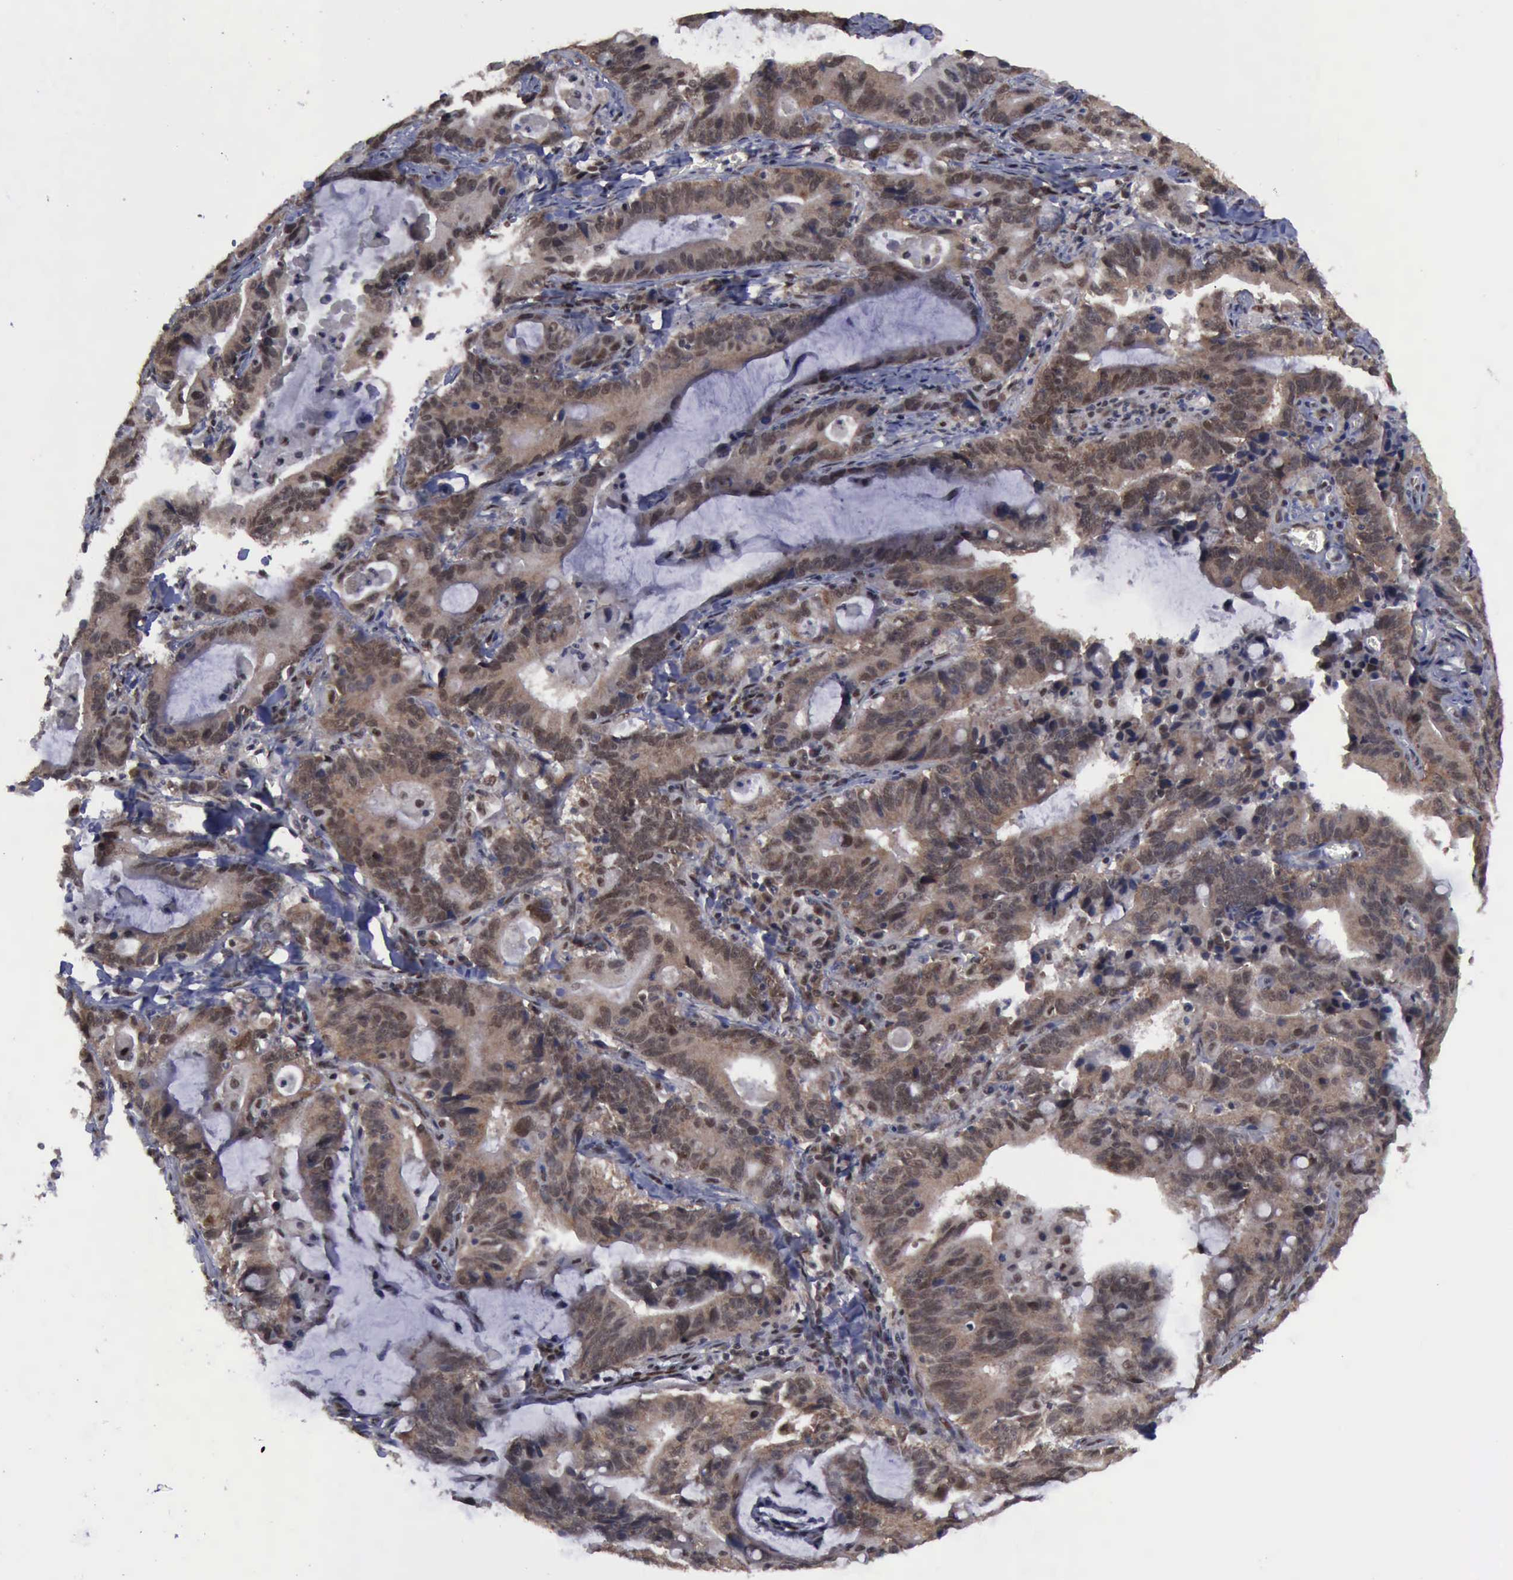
{"staining": {"intensity": "moderate", "quantity": ">75%", "location": "cytoplasmic/membranous,nuclear"}, "tissue": "stomach cancer", "cell_type": "Tumor cells", "image_type": "cancer", "snomed": [{"axis": "morphology", "description": "Adenocarcinoma, NOS"}, {"axis": "topography", "description": "Stomach, upper"}], "caption": "The image reveals a brown stain indicating the presence of a protein in the cytoplasmic/membranous and nuclear of tumor cells in stomach cancer (adenocarcinoma). (brown staining indicates protein expression, while blue staining denotes nuclei).", "gene": "RTCB", "patient": {"sex": "male", "age": 63}}